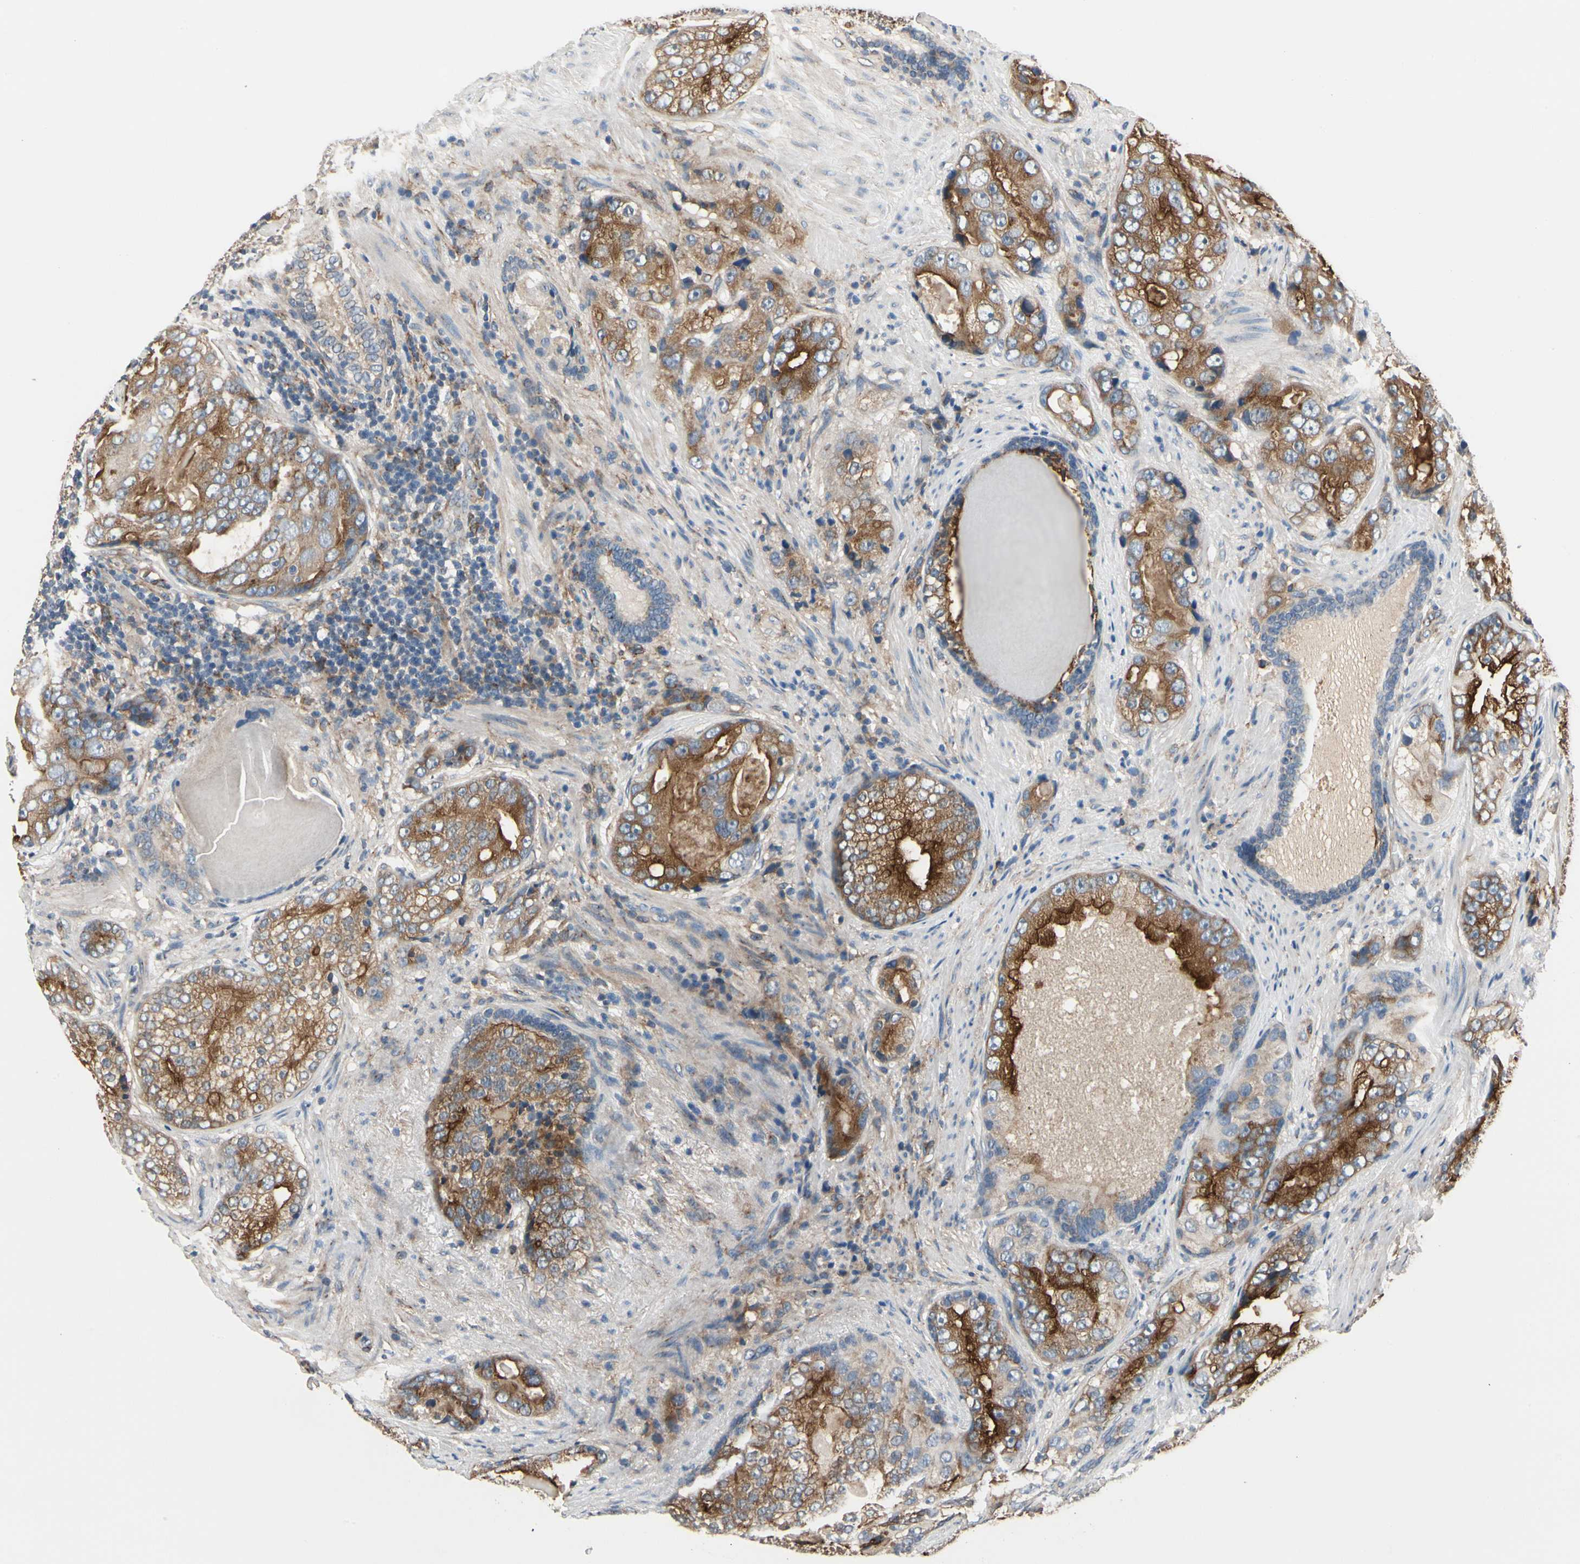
{"staining": {"intensity": "strong", "quantity": ">75%", "location": "cytoplasmic/membranous"}, "tissue": "prostate cancer", "cell_type": "Tumor cells", "image_type": "cancer", "snomed": [{"axis": "morphology", "description": "Adenocarcinoma, High grade"}, {"axis": "topography", "description": "Prostate"}], "caption": "Strong cytoplasmic/membranous positivity is appreciated in about >75% of tumor cells in prostate cancer (high-grade adenocarcinoma).", "gene": "PRKAR2B", "patient": {"sex": "male", "age": 66}}